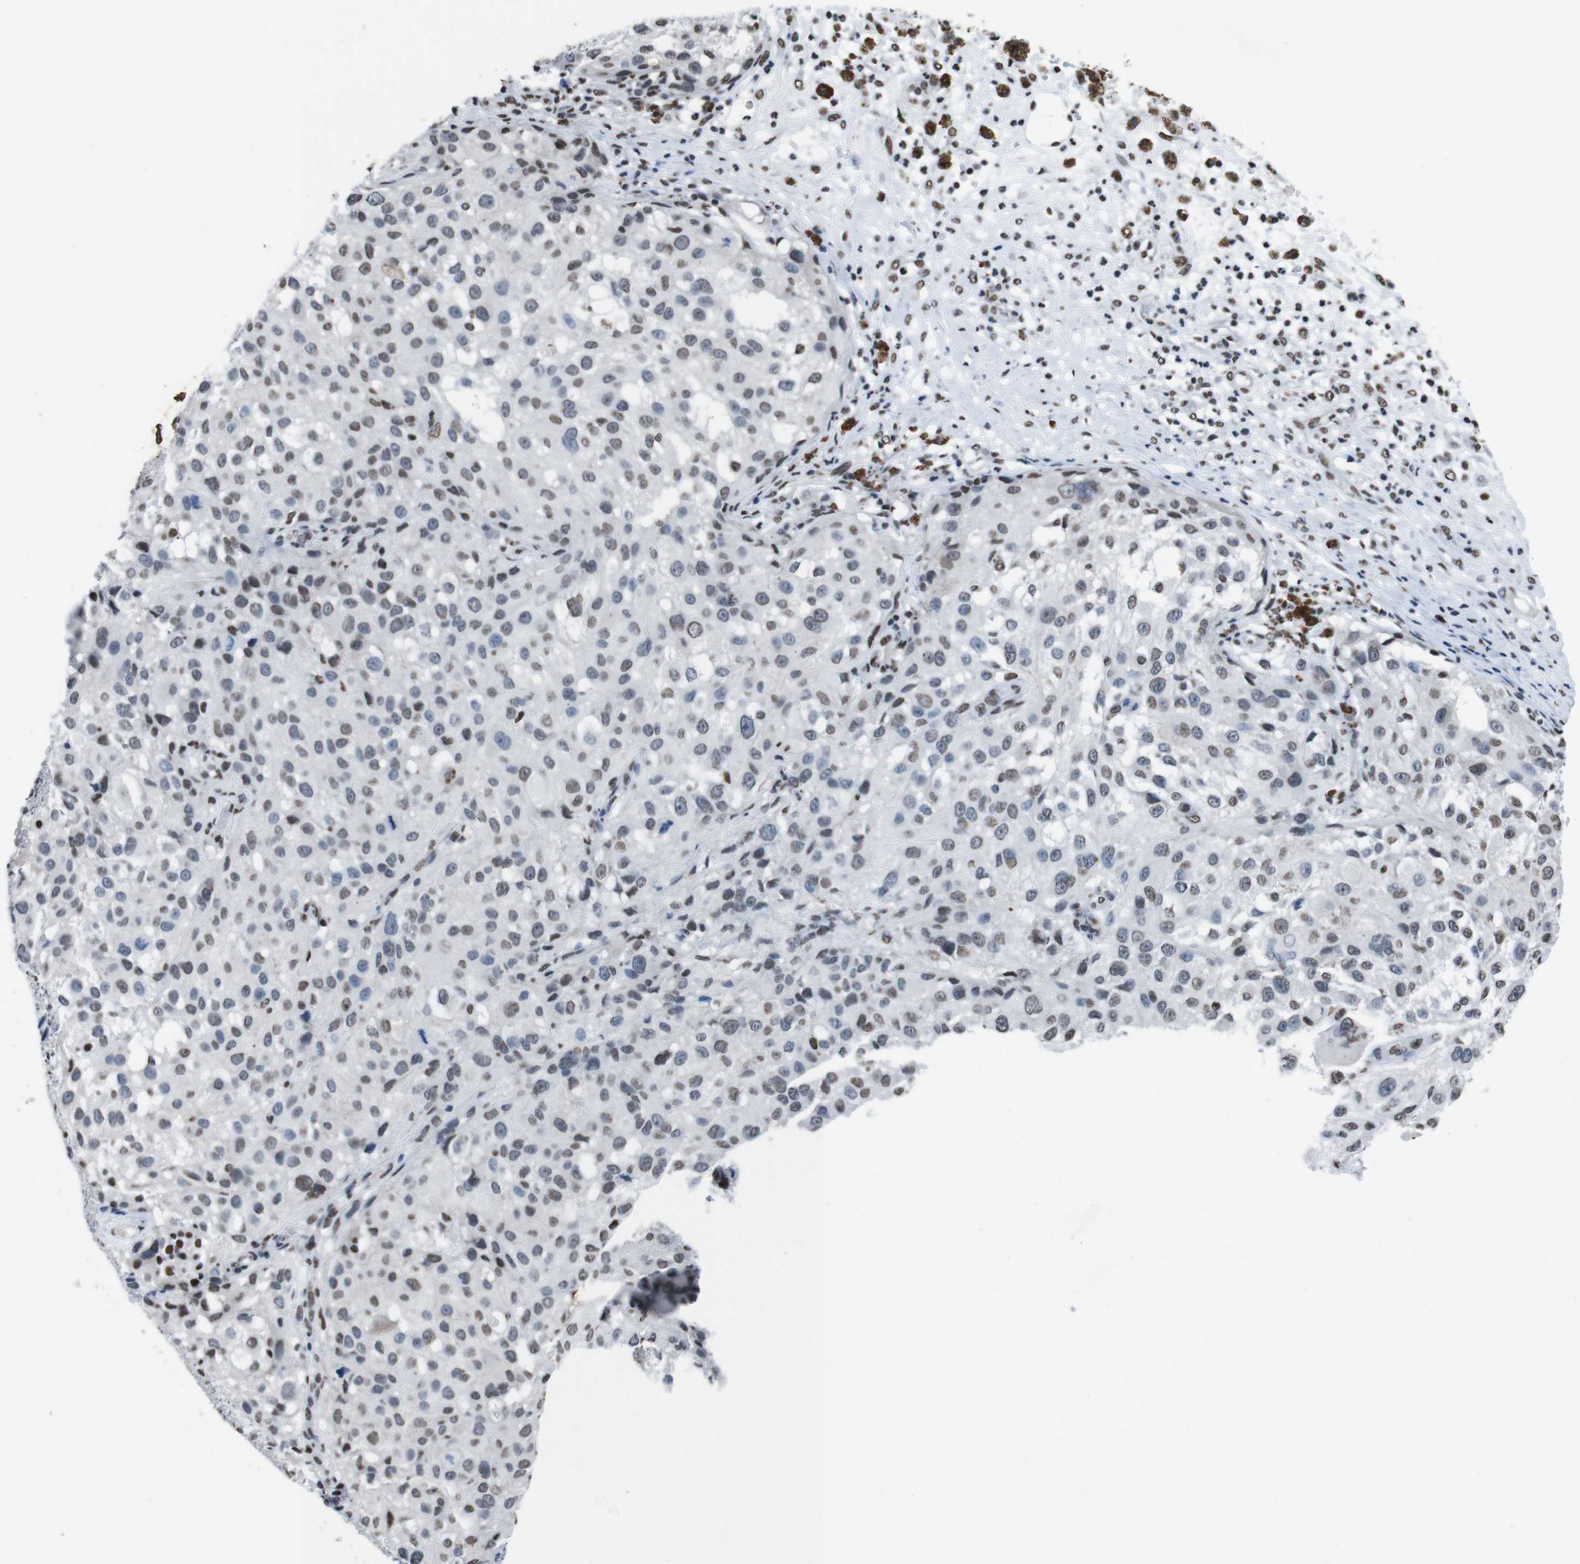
{"staining": {"intensity": "weak", "quantity": "25%-75%", "location": "nuclear"}, "tissue": "melanoma", "cell_type": "Tumor cells", "image_type": "cancer", "snomed": [{"axis": "morphology", "description": "Necrosis, NOS"}, {"axis": "morphology", "description": "Malignant melanoma, NOS"}, {"axis": "topography", "description": "Skin"}], "caption": "Immunohistochemical staining of human melanoma demonstrates low levels of weak nuclear protein expression in approximately 25%-75% of tumor cells.", "gene": "PIP4P2", "patient": {"sex": "female", "age": 87}}